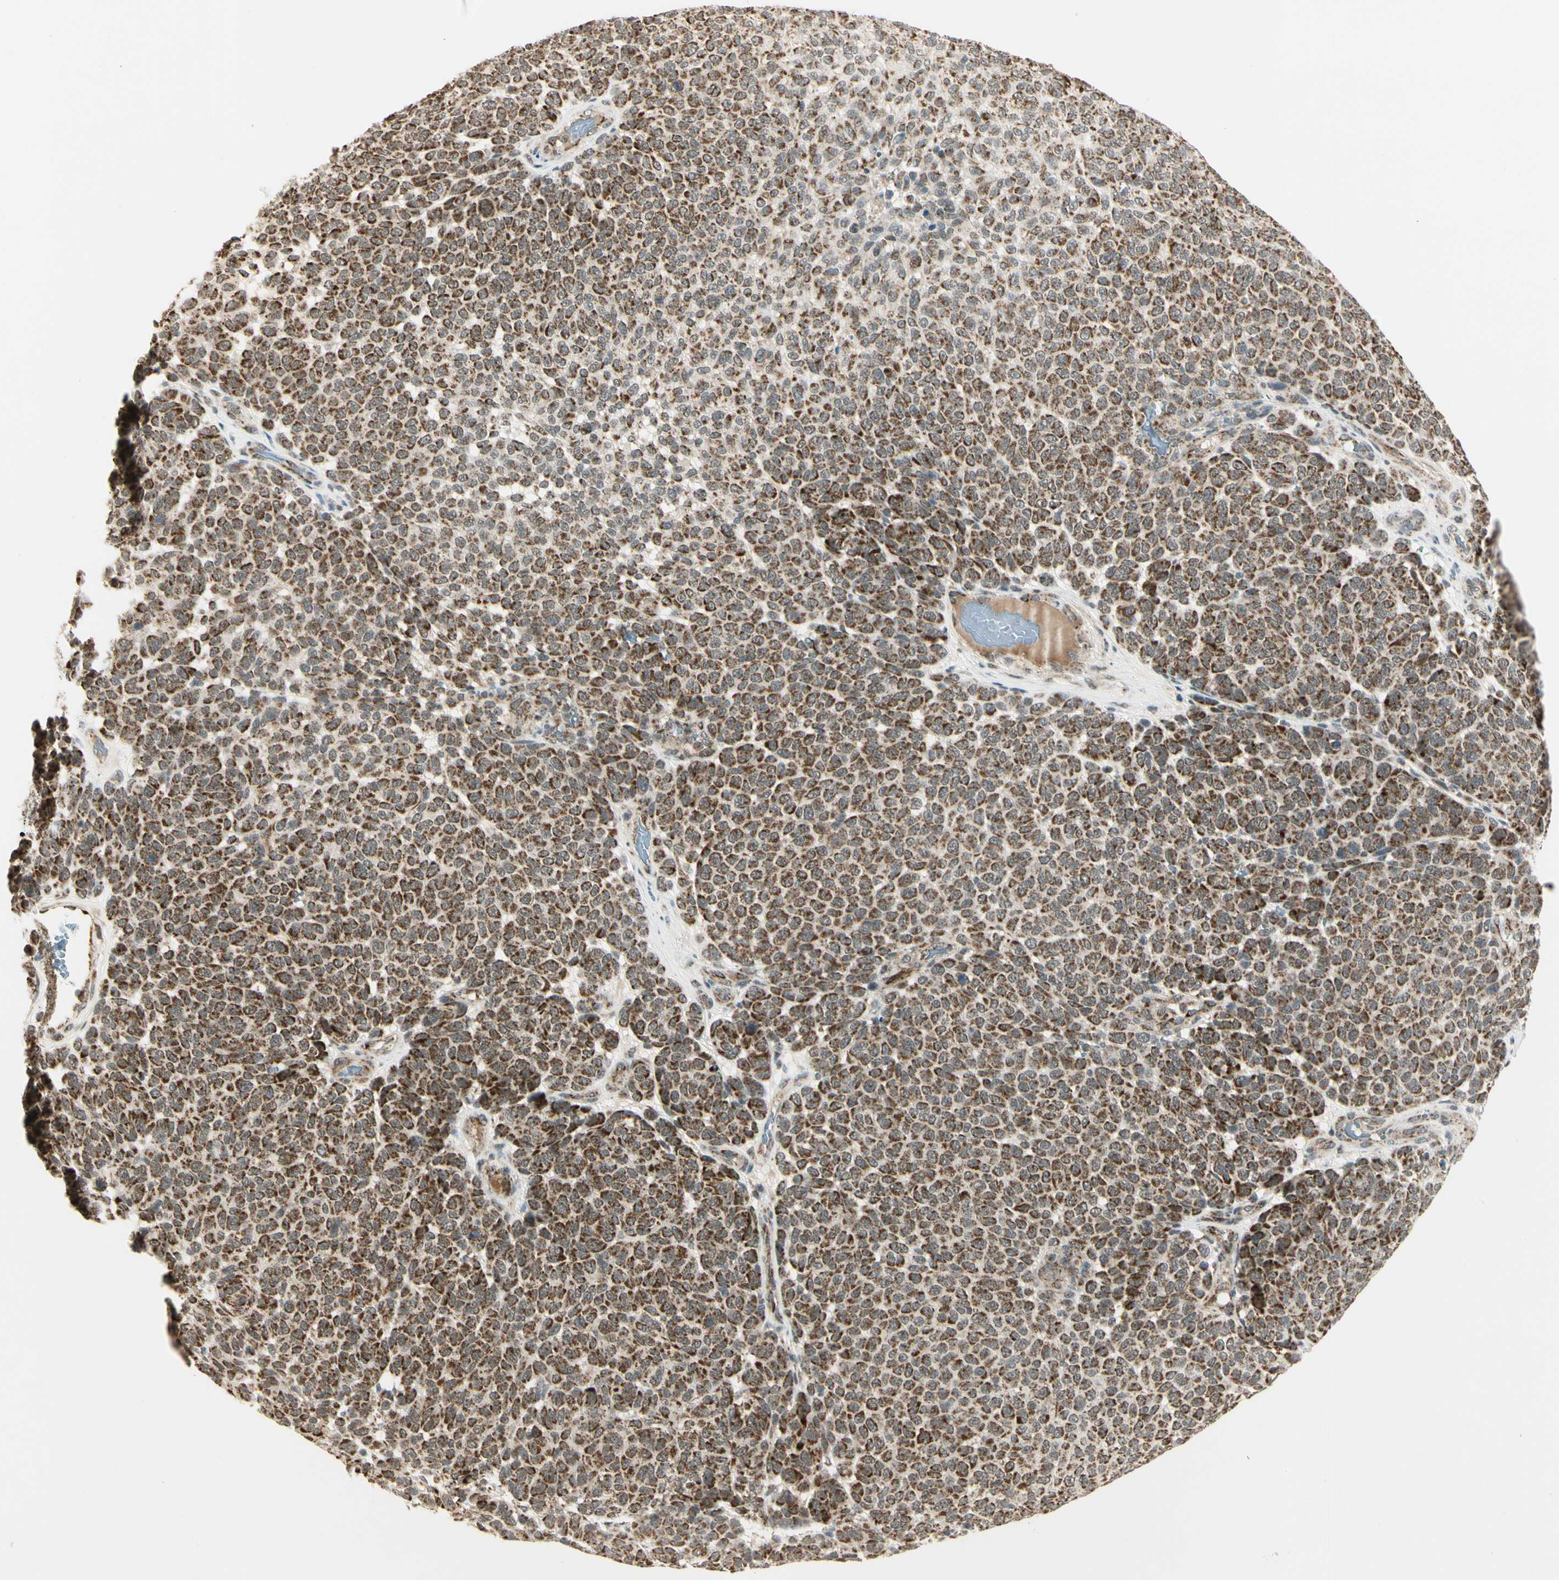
{"staining": {"intensity": "strong", "quantity": ">75%", "location": "cytoplasmic/membranous"}, "tissue": "melanoma", "cell_type": "Tumor cells", "image_type": "cancer", "snomed": [{"axis": "morphology", "description": "Malignant melanoma, NOS"}, {"axis": "topography", "description": "Skin"}], "caption": "A micrograph of malignant melanoma stained for a protein shows strong cytoplasmic/membranous brown staining in tumor cells.", "gene": "KHDC4", "patient": {"sex": "male", "age": 59}}